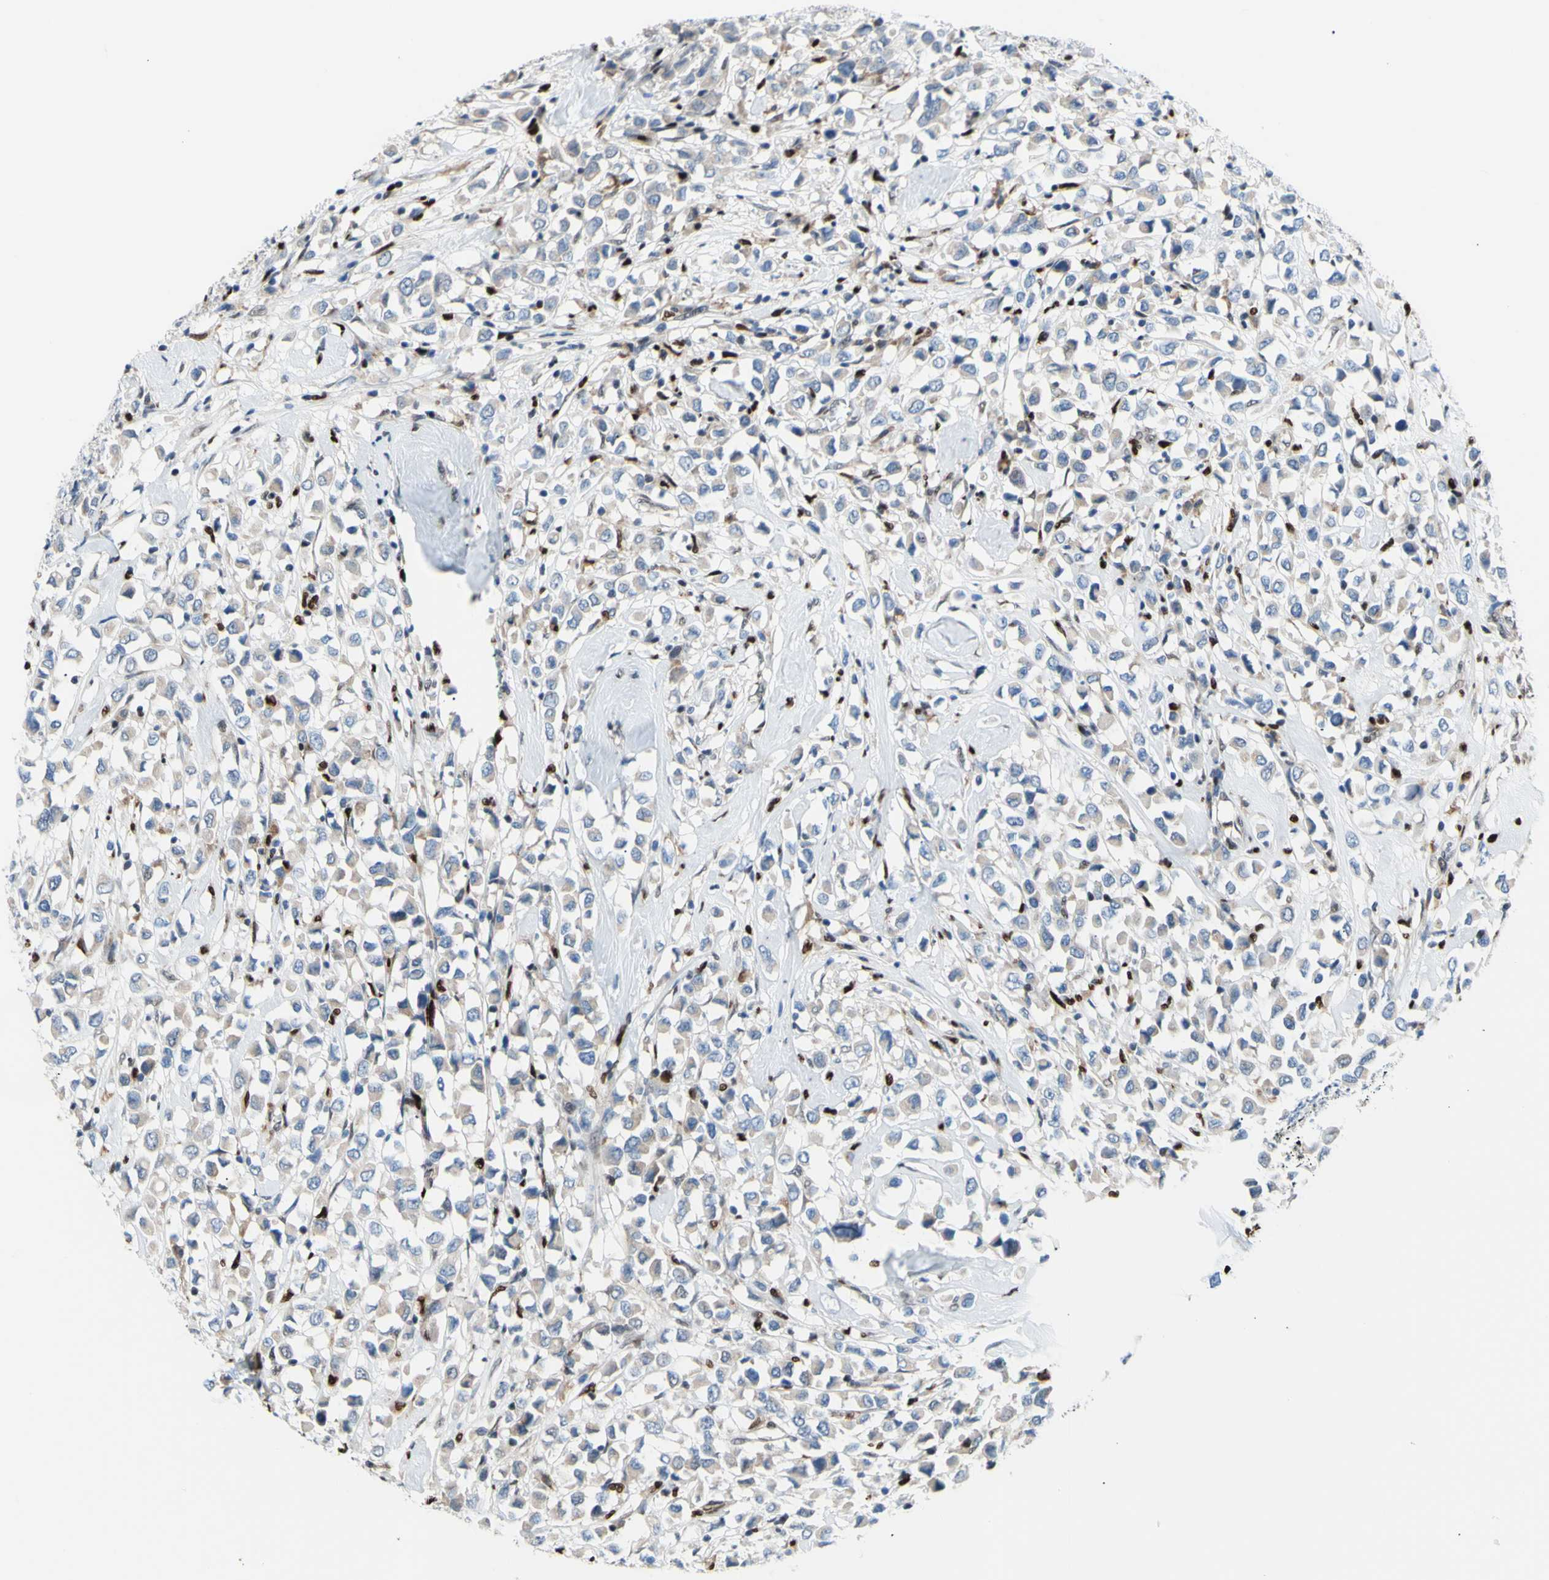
{"staining": {"intensity": "weak", "quantity": ">75%", "location": "cytoplasmic/membranous"}, "tissue": "breast cancer", "cell_type": "Tumor cells", "image_type": "cancer", "snomed": [{"axis": "morphology", "description": "Duct carcinoma"}, {"axis": "topography", "description": "Breast"}], "caption": "Immunohistochemical staining of invasive ductal carcinoma (breast) displays low levels of weak cytoplasmic/membranous protein positivity in about >75% of tumor cells. The staining is performed using DAB (3,3'-diaminobenzidine) brown chromogen to label protein expression. The nuclei are counter-stained blue using hematoxylin.", "gene": "EED", "patient": {"sex": "female", "age": 61}}